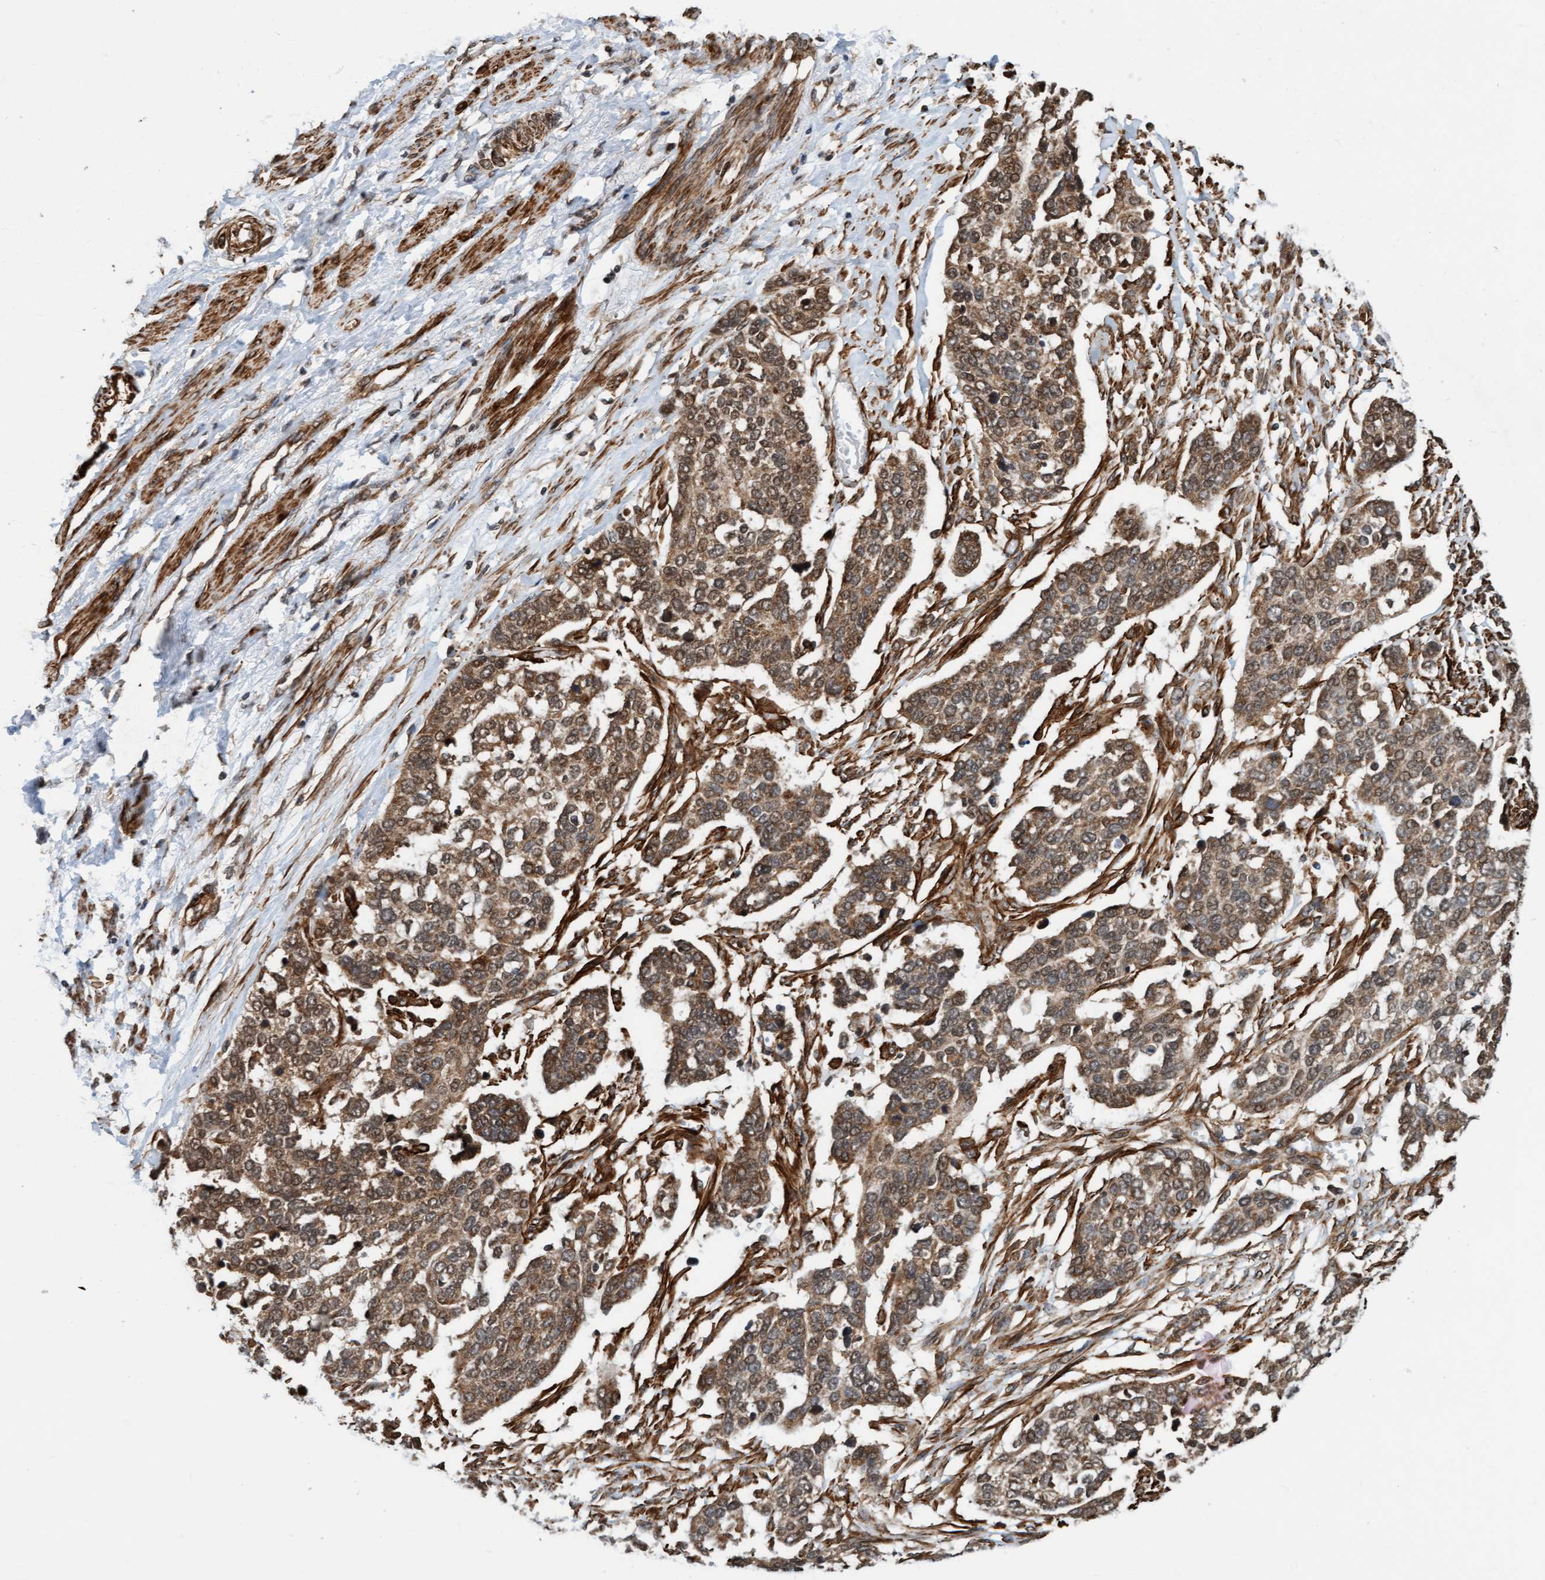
{"staining": {"intensity": "moderate", "quantity": ">75%", "location": "cytoplasmic/membranous,nuclear"}, "tissue": "ovarian cancer", "cell_type": "Tumor cells", "image_type": "cancer", "snomed": [{"axis": "morphology", "description": "Cystadenocarcinoma, serous, NOS"}, {"axis": "topography", "description": "Ovary"}], "caption": "Brown immunohistochemical staining in ovarian cancer (serous cystadenocarcinoma) exhibits moderate cytoplasmic/membranous and nuclear expression in about >75% of tumor cells.", "gene": "STXBP4", "patient": {"sex": "female", "age": 44}}